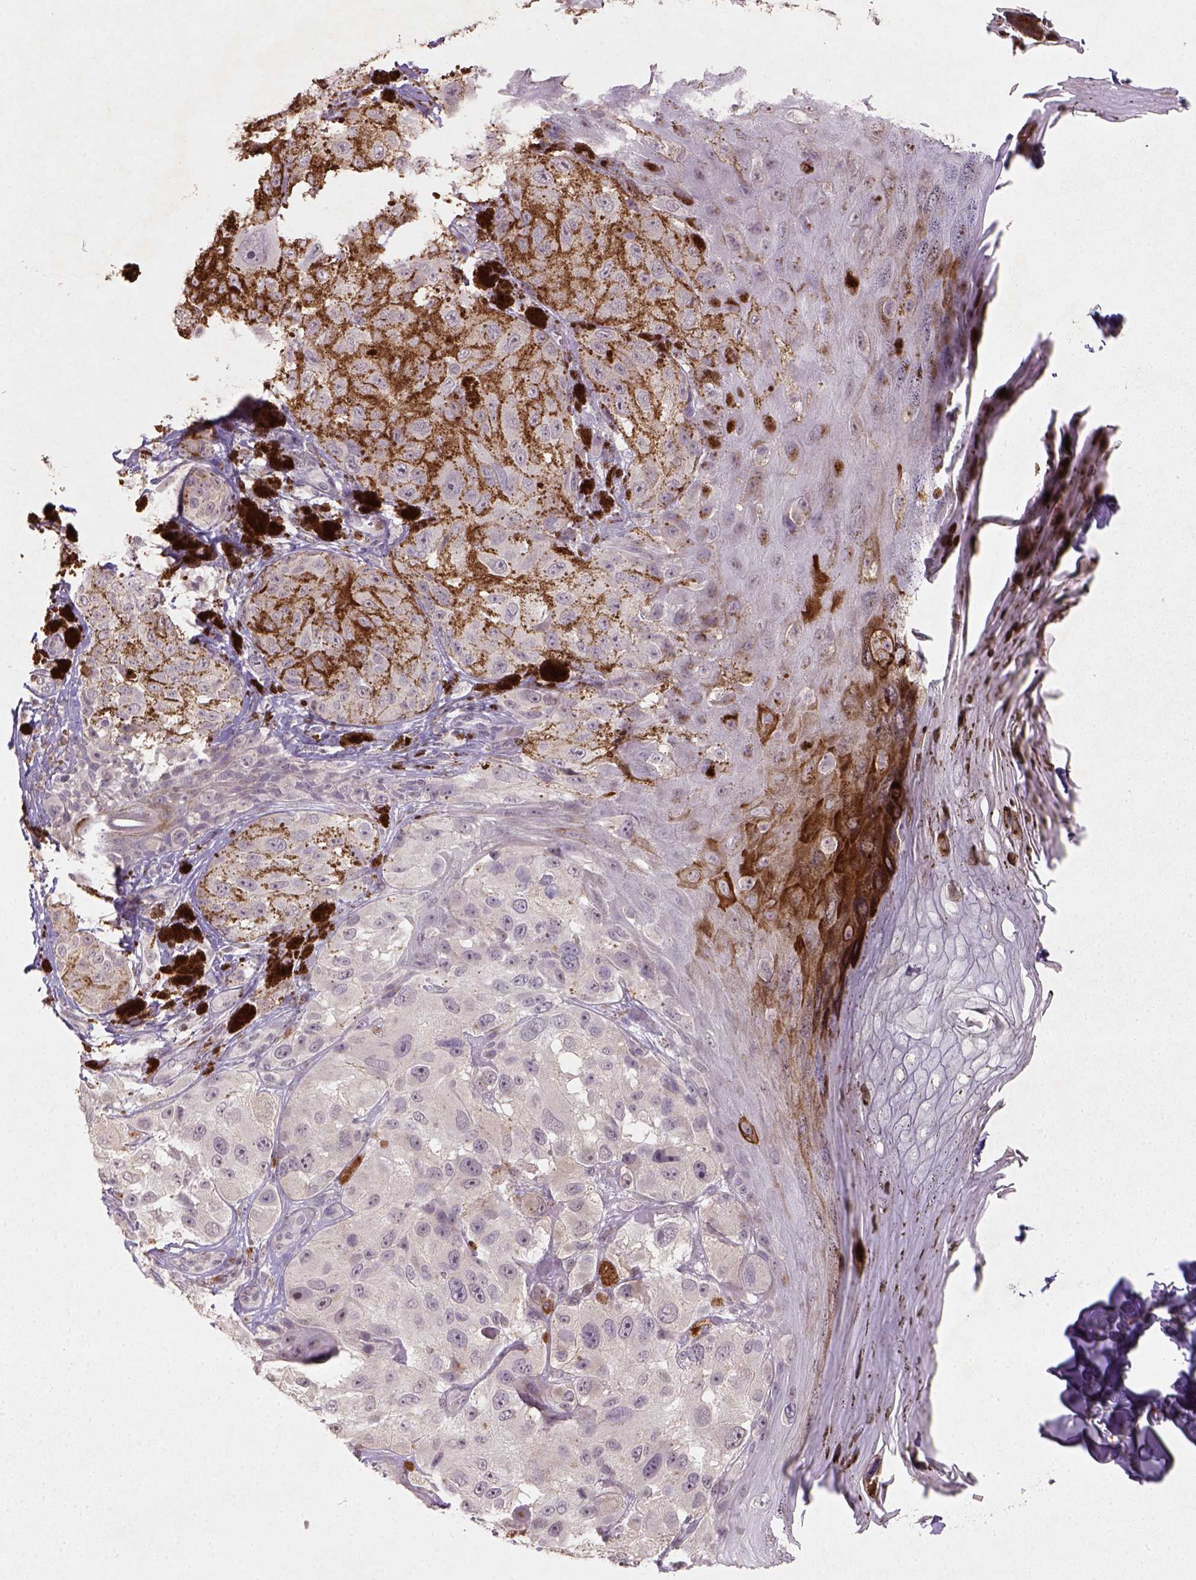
{"staining": {"intensity": "negative", "quantity": "none", "location": "none"}, "tissue": "melanoma", "cell_type": "Tumor cells", "image_type": "cancer", "snomed": [{"axis": "morphology", "description": "Malignant melanoma, NOS"}, {"axis": "topography", "description": "Skin"}], "caption": "The micrograph shows no significant staining in tumor cells of melanoma.", "gene": "NUDT3", "patient": {"sex": "male", "age": 36}}